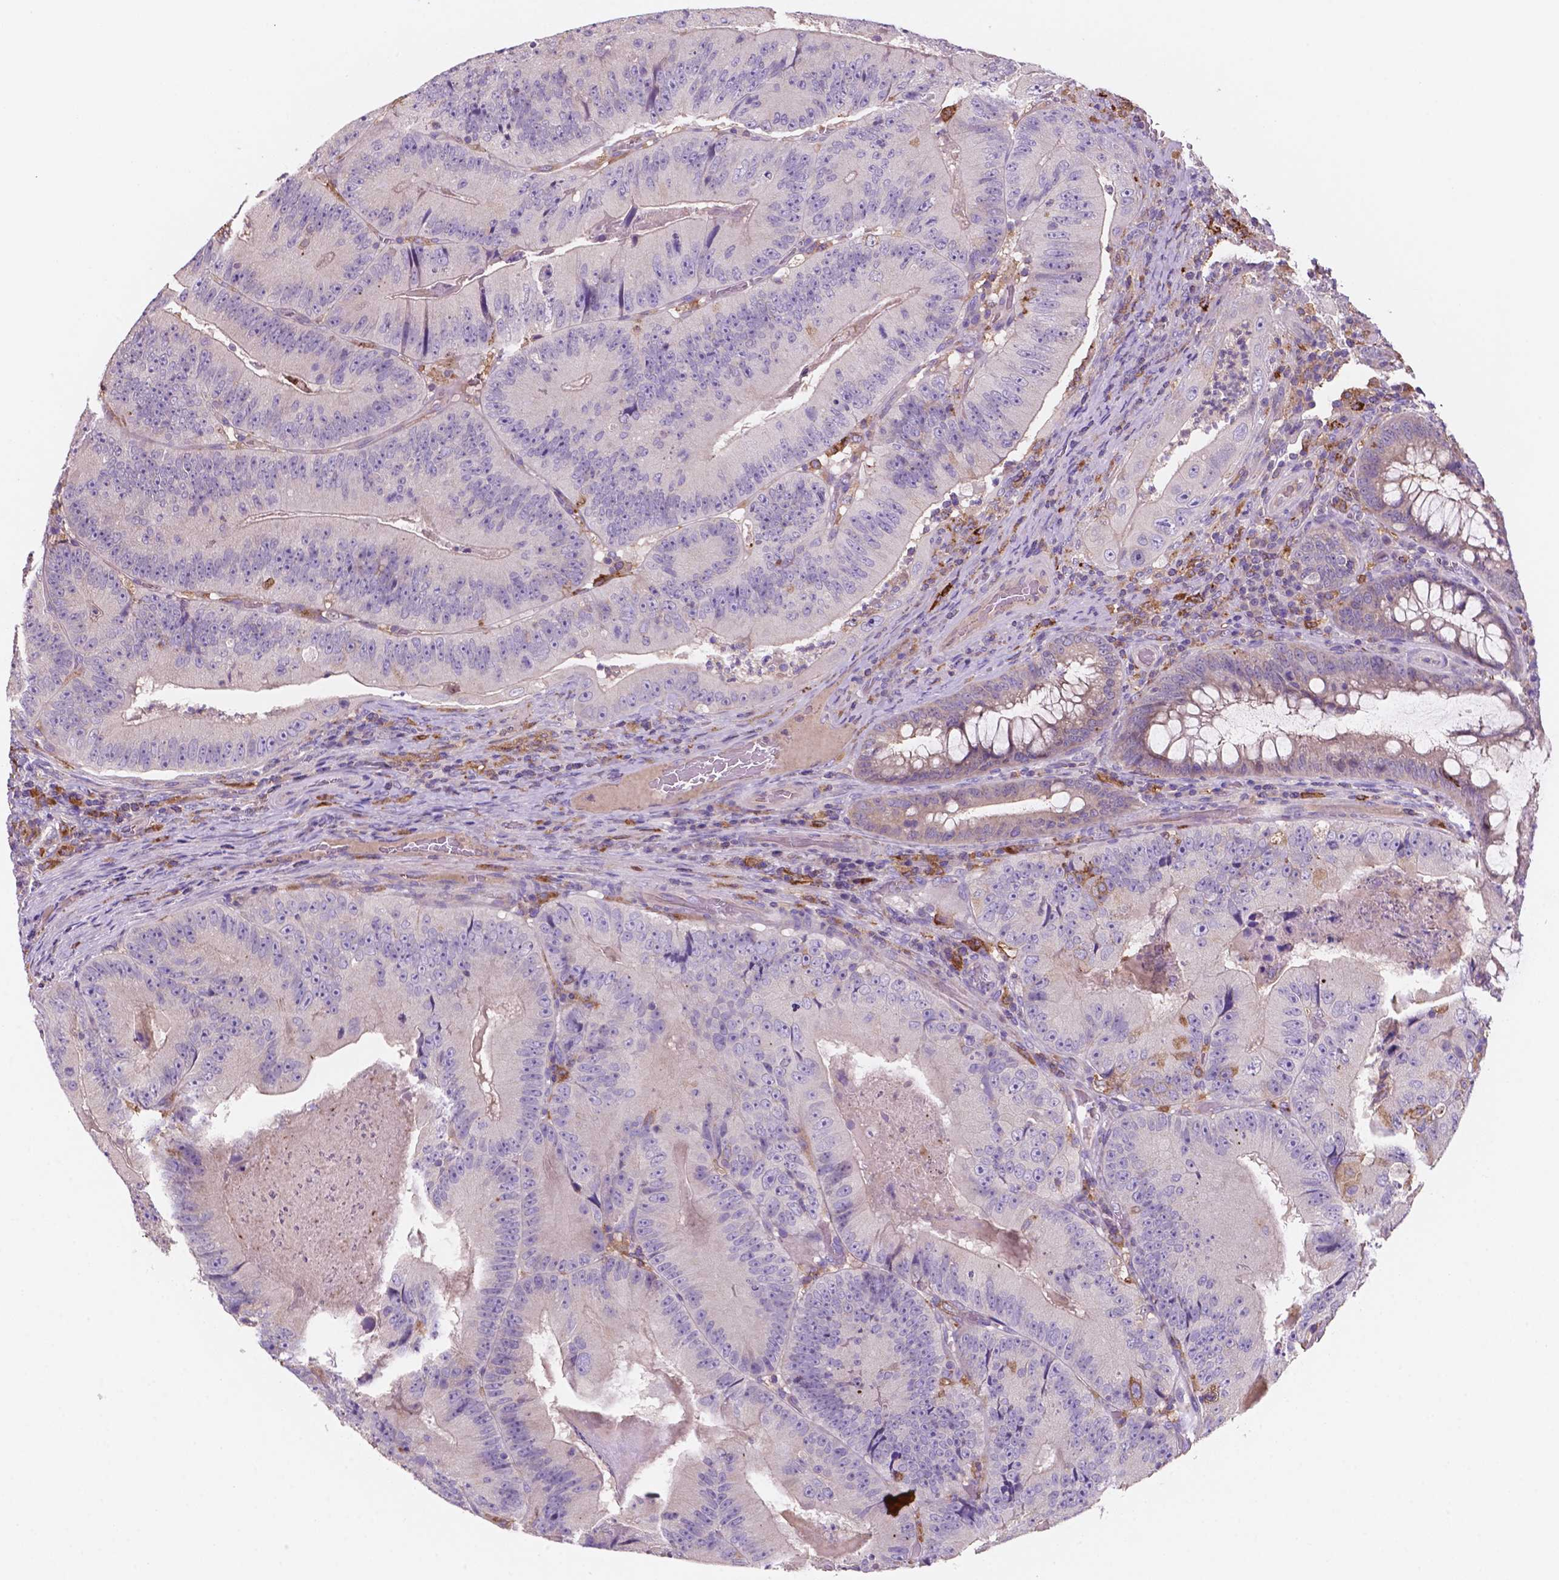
{"staining": {"intensity": "negative", "quantity": "none", "location": "none"}, "tissue": "colorectal cancer", "cell_type": "Tumor cells", "image_type": "cancer", "snomed": [{"axis": "morphology", "description": "Adenocarcinoma, NOS"}, {"axis": "topography", "description": "Colon"}], "caption": "An image of human colorectal adenocarcinoma is negative for staining in tumor cells.", "gene": "MKRN2OS", "patient": {"sex": "female", "age": 86}}